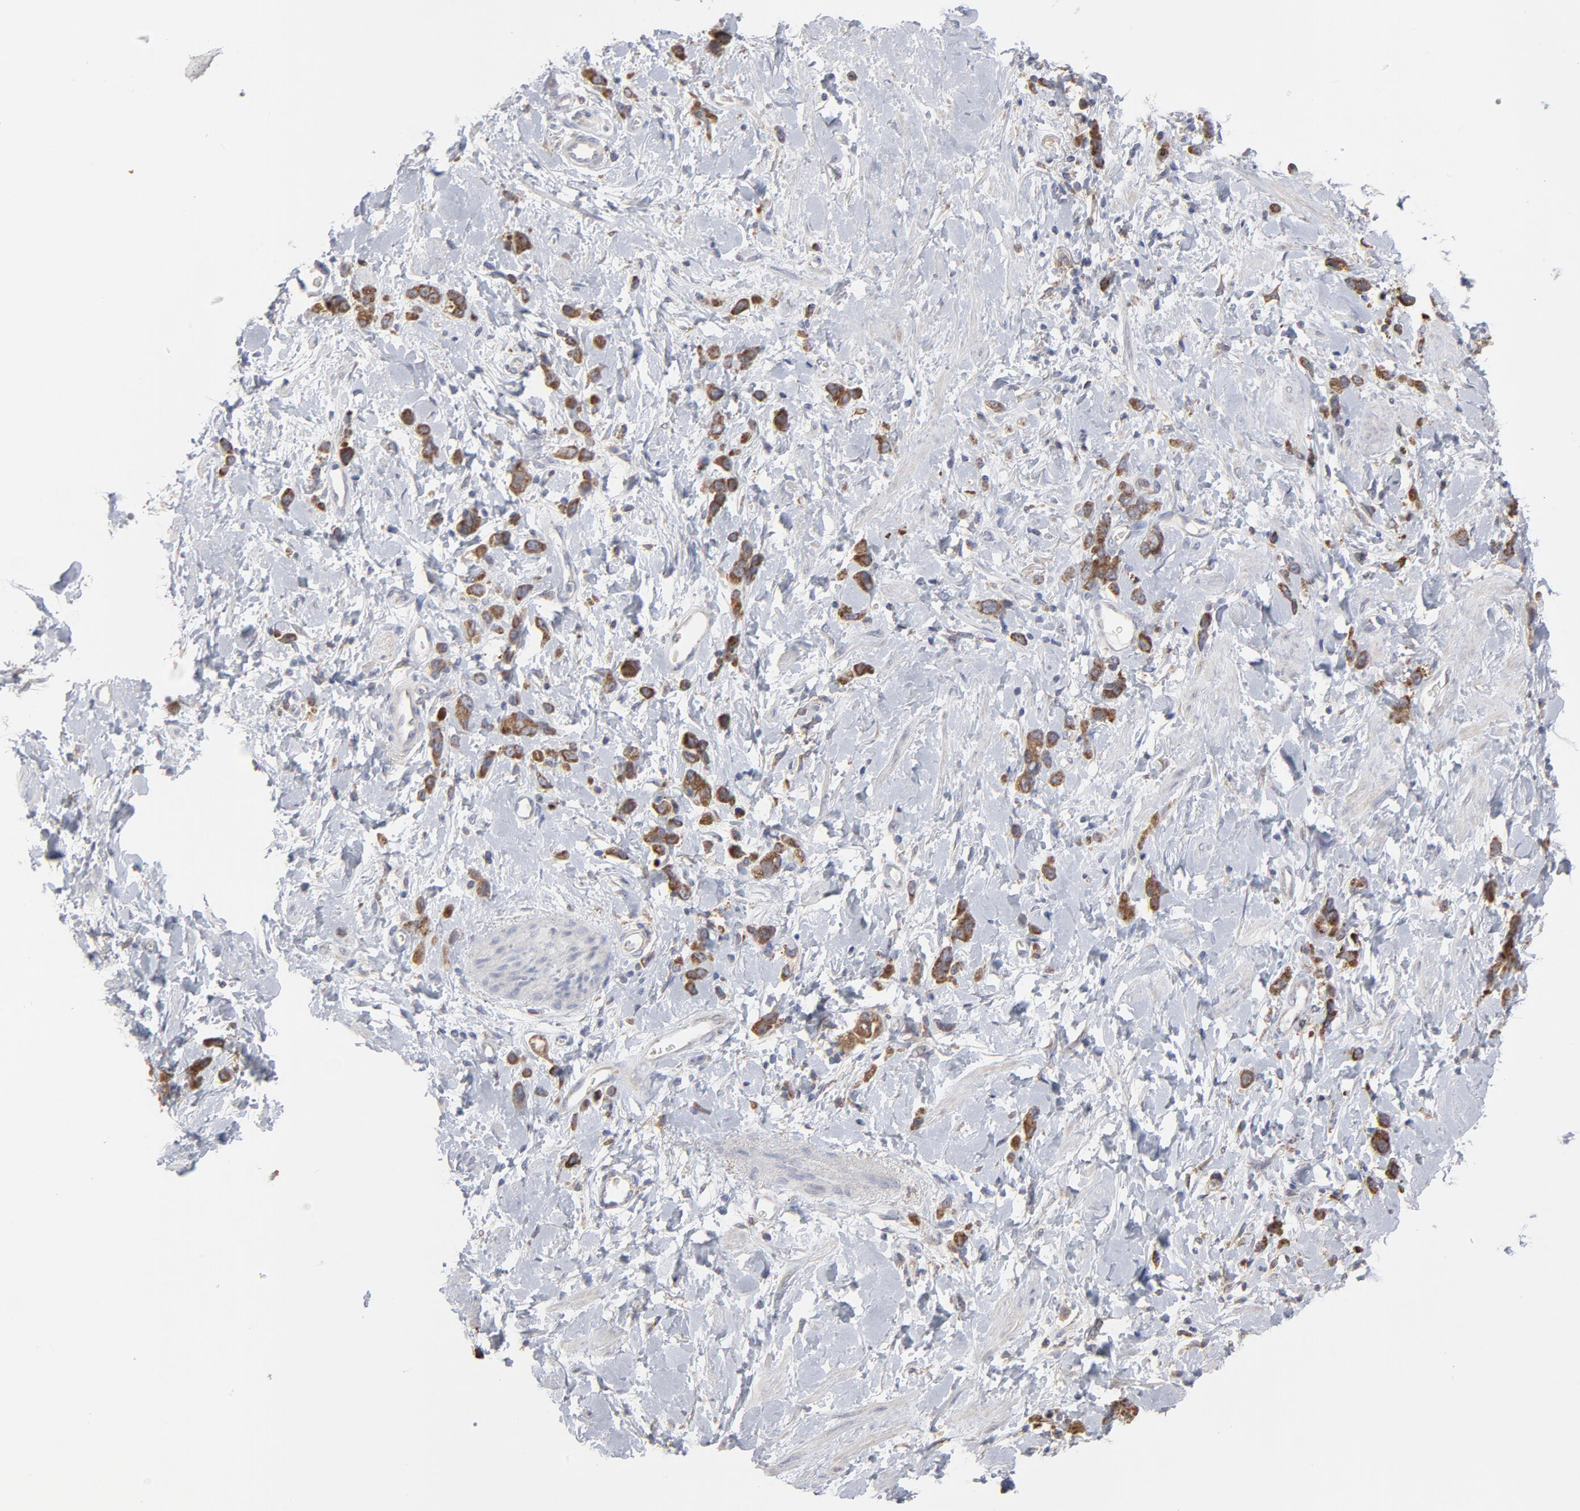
{"staining": {"intensity": "moderate", "quantity": ">75%", "location": "cytoplasmic/membranous"}, "tissue": "stomach cancer", "cell_type": "Tumor cells", "image_type": "cancer", "snomed": [{"axis": "morphology", "description": "Normal tissue, NOS"}, {"axis": "morphology", "description": "Adenocarcinoma, NOS"}, {"axis": "topography", "description": "Stomach"}], "caption": "Immunohistochemistry (IHC) (DAB (3,3'-diaminobenzidine)) staining of human adenocarcinoma (stomach) displays moderate cytoplasmic/membranous protein positivity in approximately >75% of tumor cells. (Stains: DAB (3,3'-diaminobenzidine) in brown, nuclei in blue, Microscopy: brightfield microscopy at high magnification).", "gene": "PPFIBP2", "patient": {"sex": "male", "age": 82}}